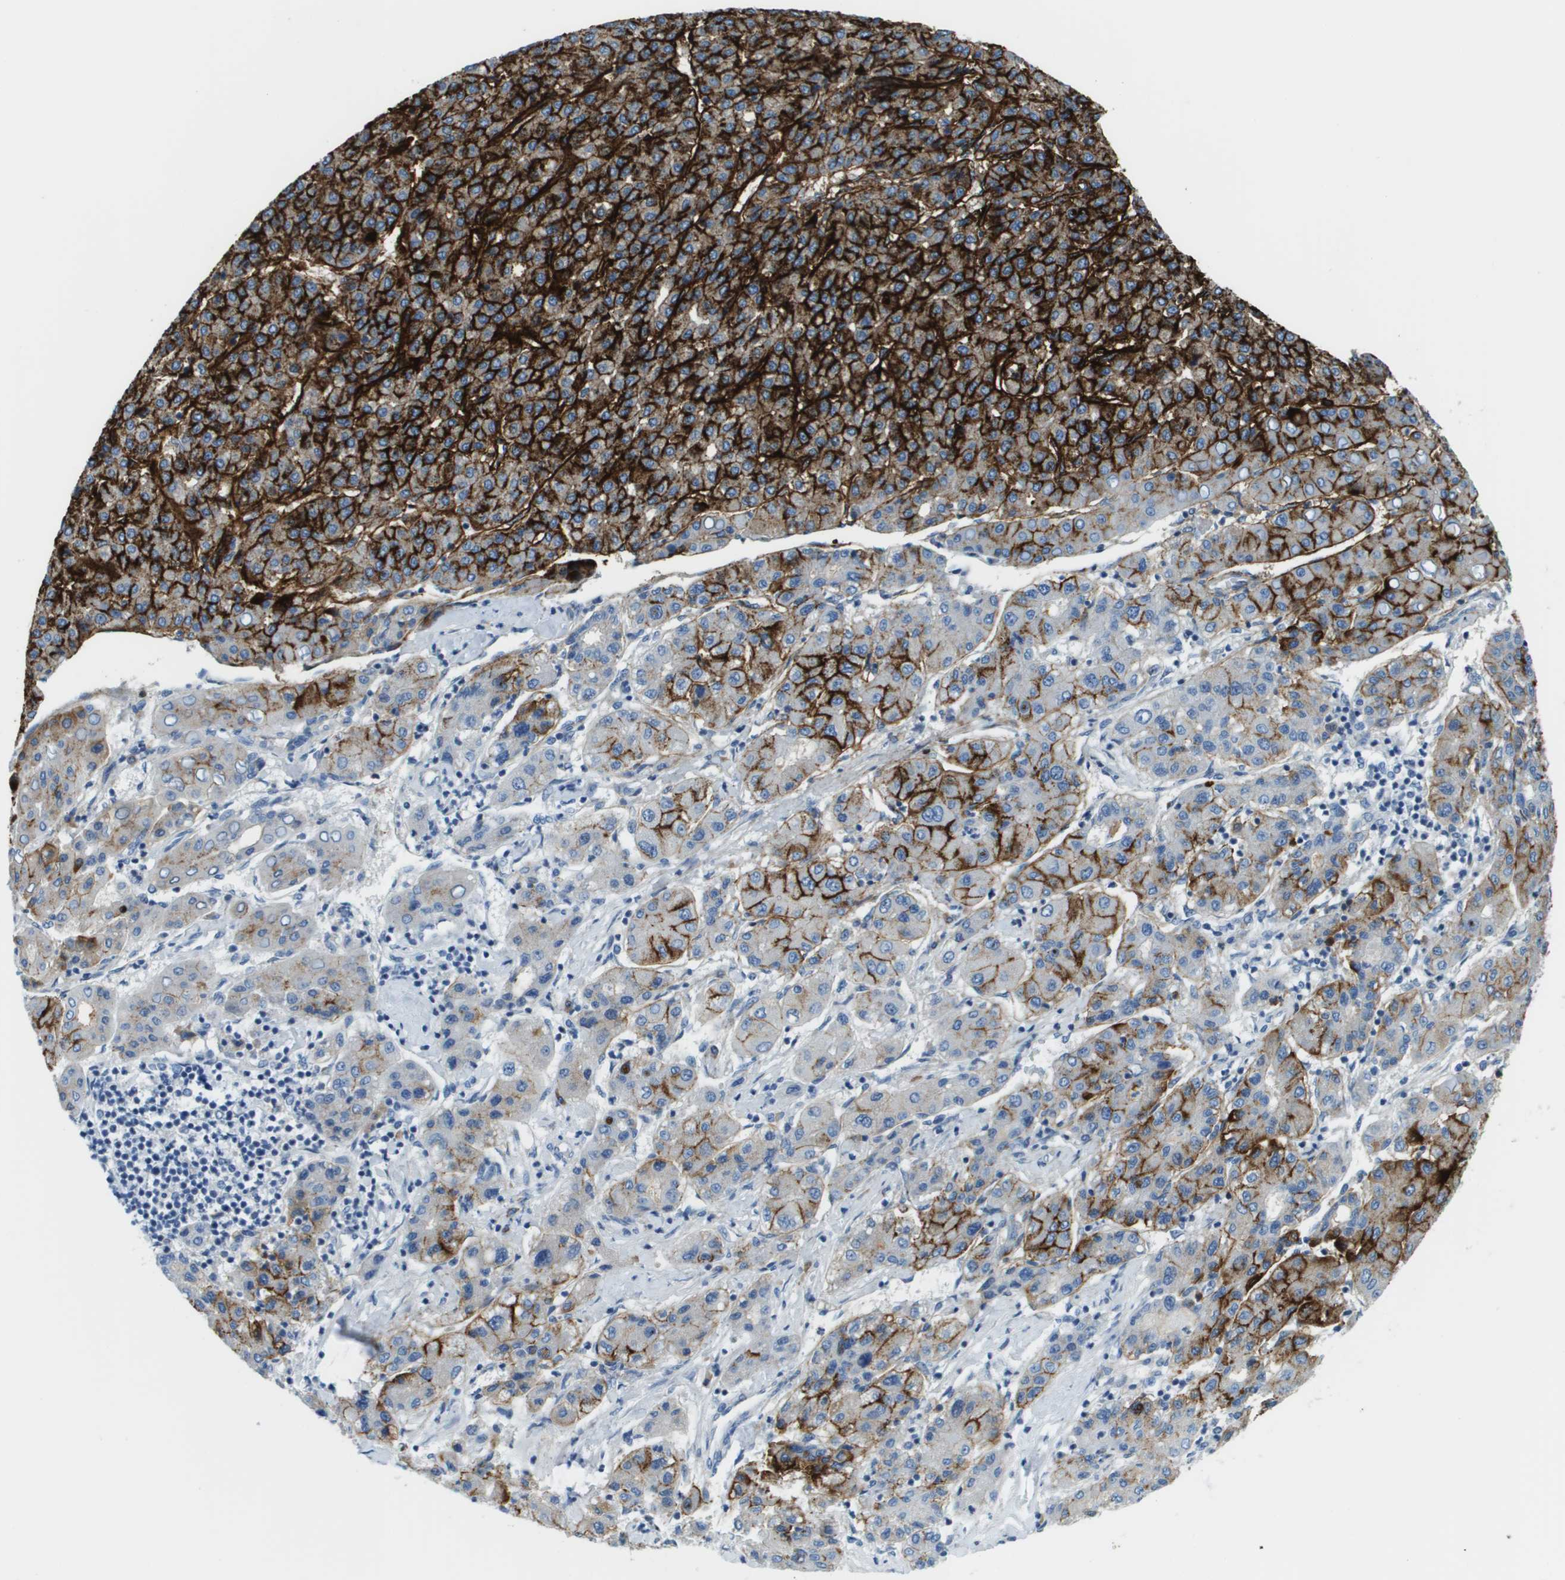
{"staining": {"intensity": "strong", "quantity": "25%-75%", "location": "cytoplasmic/membranous"}, "tissue": "liver cancer", "cell_type": "Tumor cells", "image_type": "cancer", "snomed": [{"axis": "morphology", "description": "Carcinoma, Hepatocellular, NOS"}, {"axis": "topography", "description": "Liver"}], "caption": "Immunohistochemistry (DAB) staining of liver hepatocellular carcinoma reveals strong cytoplasmic/membranous protein expression in approximately 25%-75% of tumor cells.", "gene": "SDC1", "patient": {"sex": "male", "age": 65}}